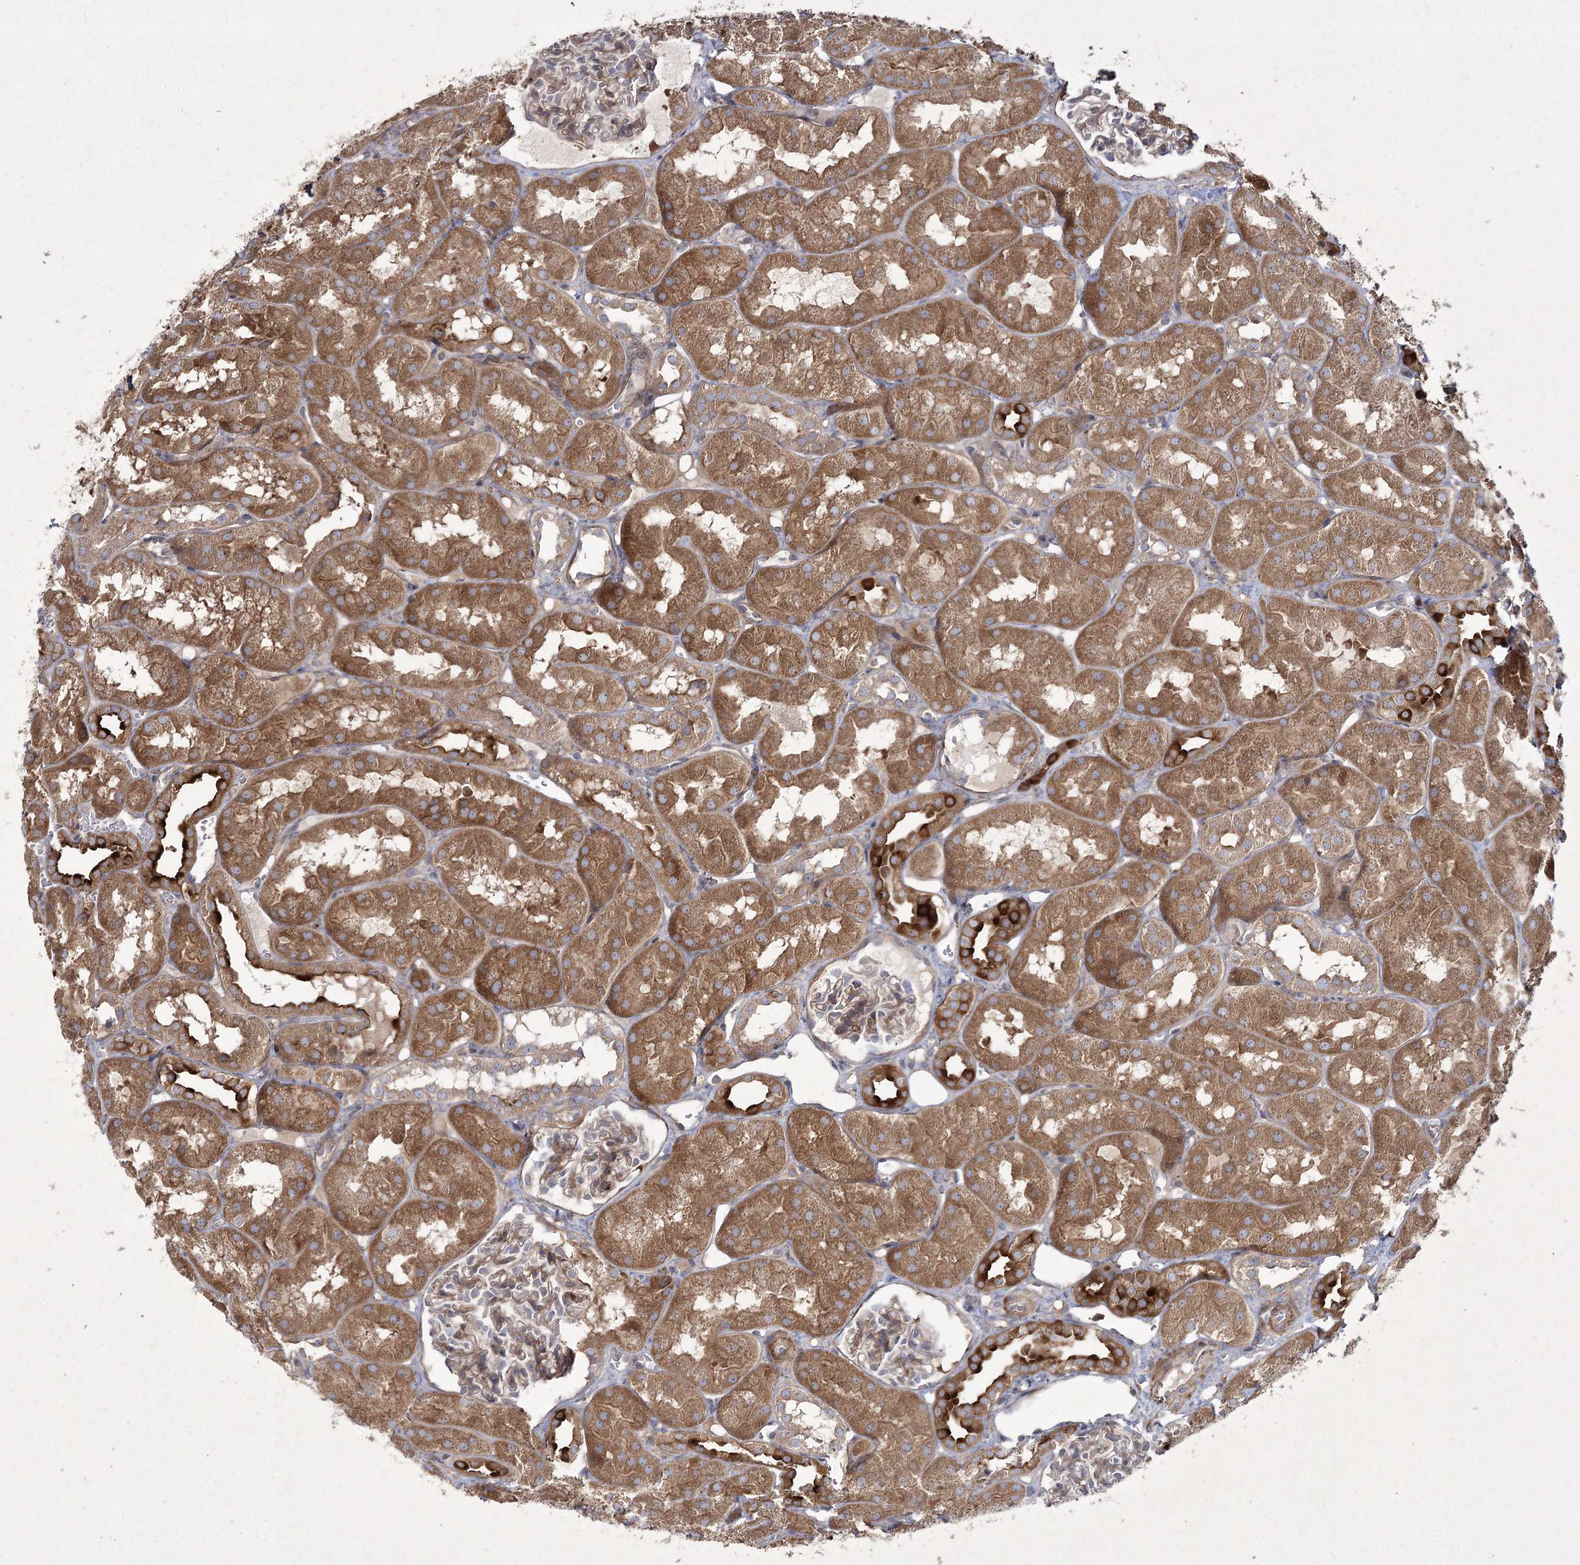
{"staining": {"intensity": "weak", "quantity": "25%-75%", "location": "cytoplasmic/membranous"}, "tissue": "kidney", "cell_type": "Cells in glomeruli", "image_type": "normal", "snomed": [{"axis": "morphology", "description": "Normal tissue, NOS"}, {"axis": "topography", "description": "Kidney"}, {"axis": "topography", "description": "Urinary bladder"}], "caption": "Immunohistochemistry (IHC) (DAB (3,3'-diaminobenzidine)) staining of benign kidney exhibits weak cytoplasmic/membranous protein staining in about 25%-75% of cells in glomeruli. The protein is shown in brown color, while the nuclei are stained blue.", "gene": "SH3TC1", "patient": {"sex": "male", "age": 16}}